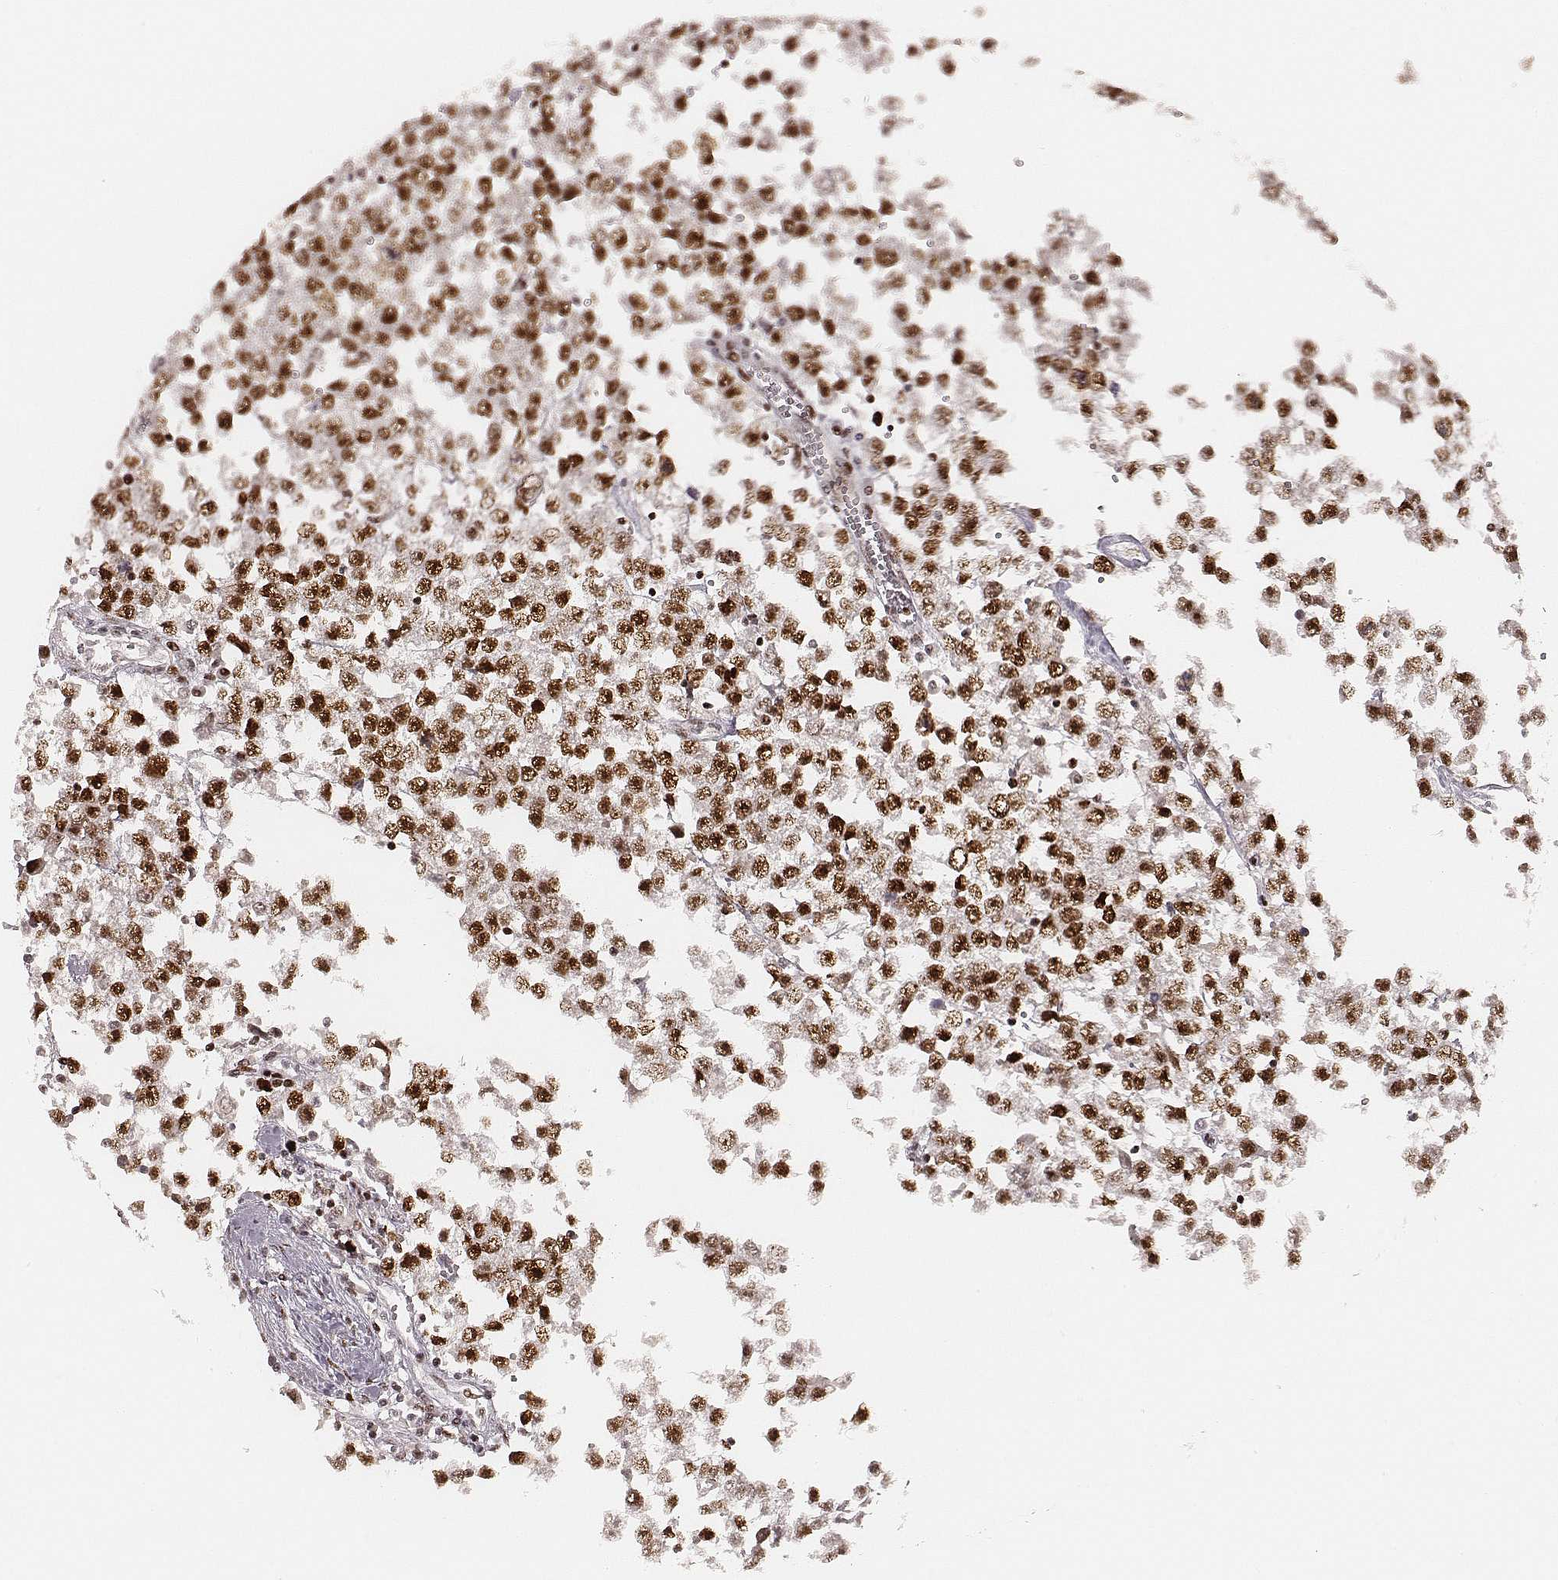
{"staining": {"intensity": "strong", "quantity": ">75%", "location": "nuclear"}, "tissue": "testis cancer", "cell_type": "Tumor cells", "image_type": "cancer", "snomed": [{"axis": "morphology", "description": "Seminoma, NOS"}, {"axis": "topography", "description": "Testis"}], "caption": "Tumor cells display strong nuclear expression in about >75% of cells in seminoma (testis). Ihc stains the protein in brown and the nuclei are stained blue.", "gene": "HNRNPC", "patient": {"sex": "male", "age": 34}}